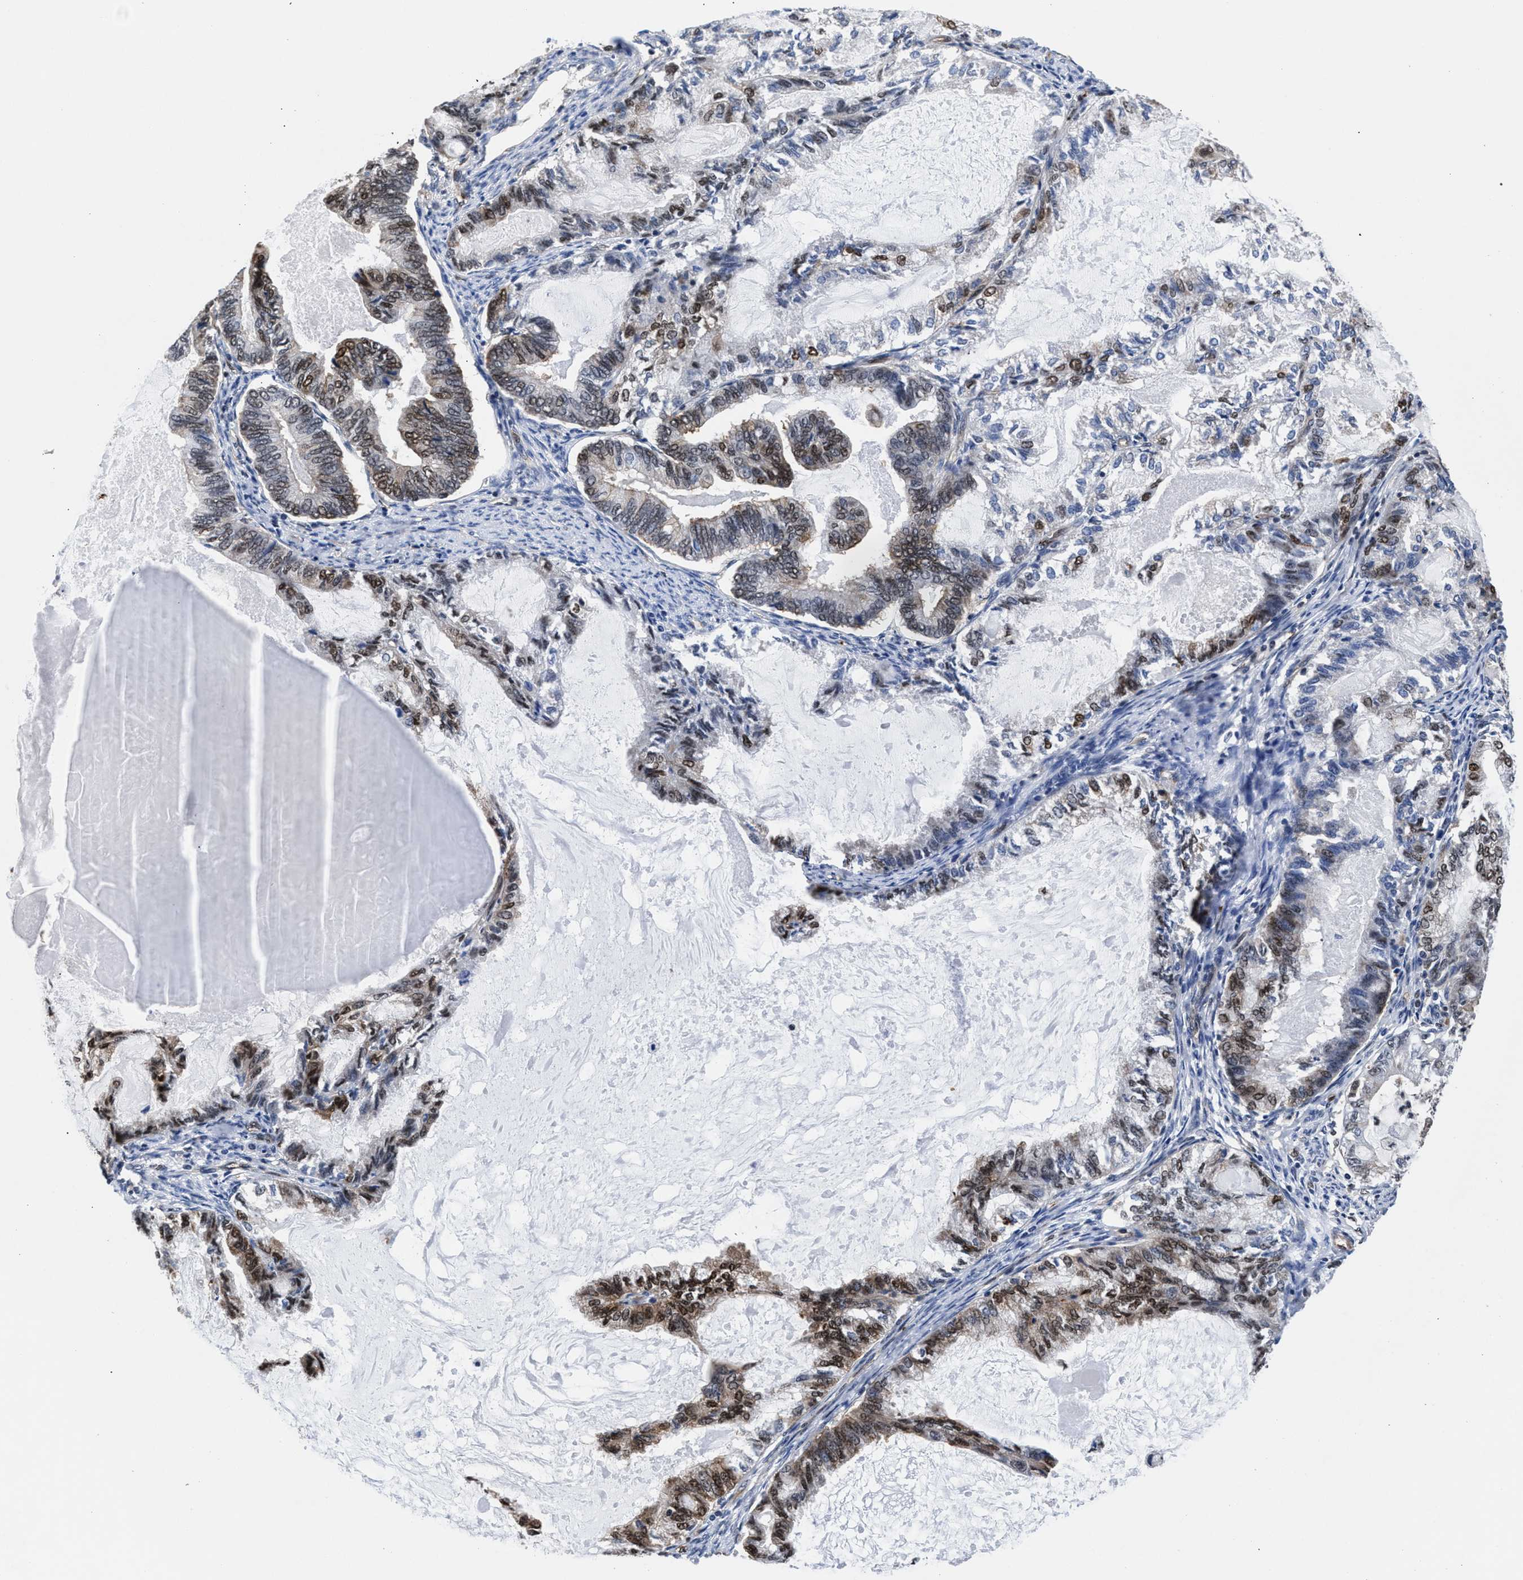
{"staining": {"intensity": "strong", "quantity": "25%-75%", "location": "cytoplasmic/membranous,nuclear"}, "tissue": "endometrial cancer", "cell_type": "Tumor cells", "image_type": "cancer", "snomed": [{"axis": "morphology", "description": "Adenocarcinoma, NOS"}, {"axis": "topography", "description": "Endometrium"}], "caption": "Strong cytoplasmic/membranous and nuclear expression for a protein is present in about 25%-75% of tumor cells of adenocarcinoma (endometrial) using IHC.", "gene": "ACLY", "patient": {"sex": "female", "age": 86}}